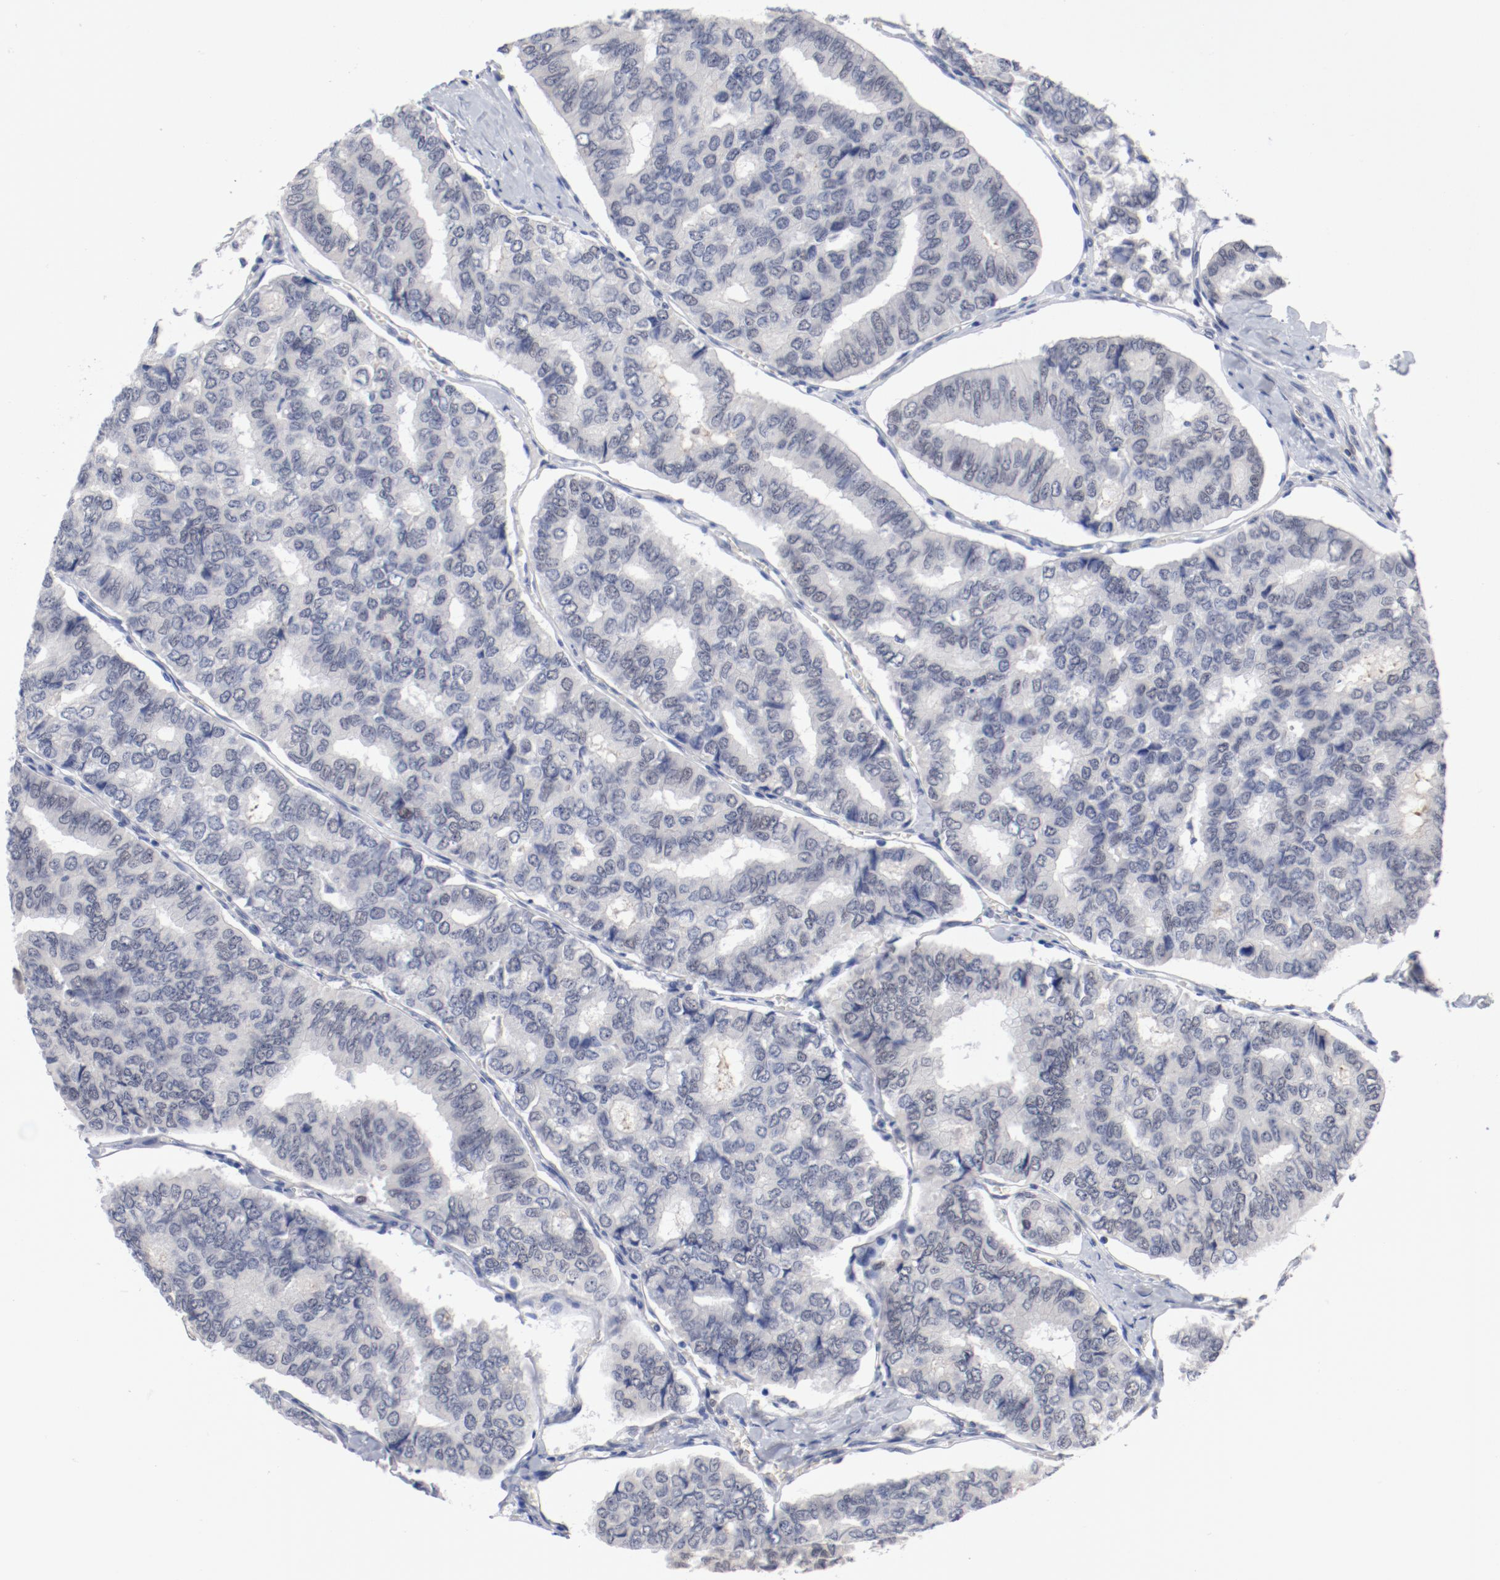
{"staining": {"intensity": "negative", "quantity": "none", "location": "none"}, "tissue": "thyroid cancer", "cell_type": "Tumor cells", "image_type": "cancer", "snomed": [{"axis": "morphology", "description": "Papillary adenocarcinoma, NOS"}, {"axis": "topography", "description": "Thyroid gland"}], "caption": "The photomicrograph shows no significant positivity in tumor cells of thyroid cancer (papillary adenocarcinoma).", "gene": "ANKLE2", "patient": {"sex": "female", "age": 35}}